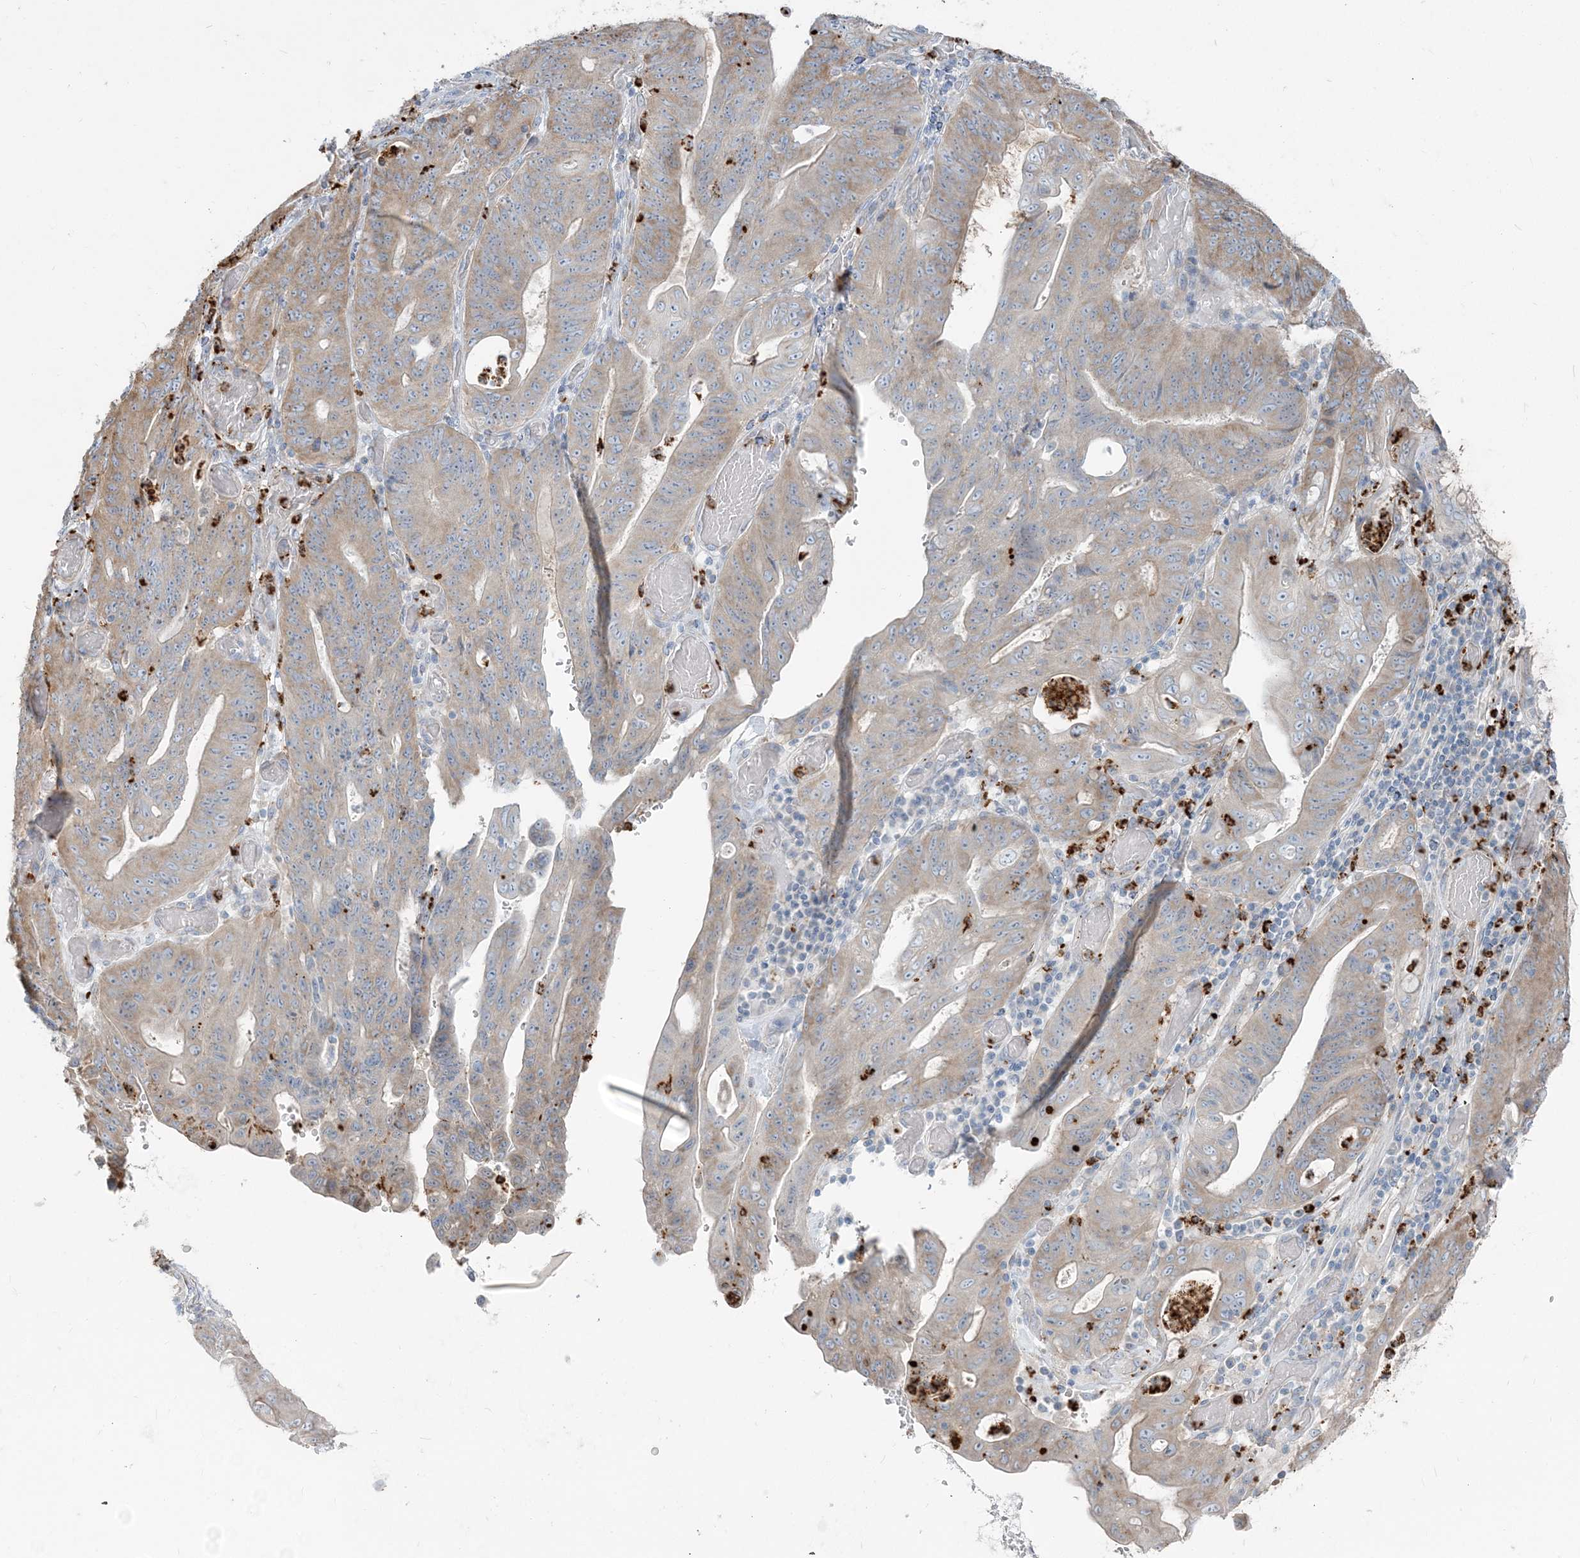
{"staining": {"intensity": "weak", "quantity": ">75%", "location": "cytoplasmic/membranous"}, "tissue": "stomach cancer", "cell_type": "Tumor cells", "image_type": "cancer", "snomed": [{"axis": "morphology", "description": "Adenocarcinoma, NOS"}, {"axis": "topography", "description": "Stomach"}], "caption": "A high-resolution image shows IHC staining of stomach cancer, which demonstrates weak cytoplasmic/membranous expression in about >75% of tumor cells.", "gene": "CCNJ", "patient": {"sex": "female", "age": 73}}